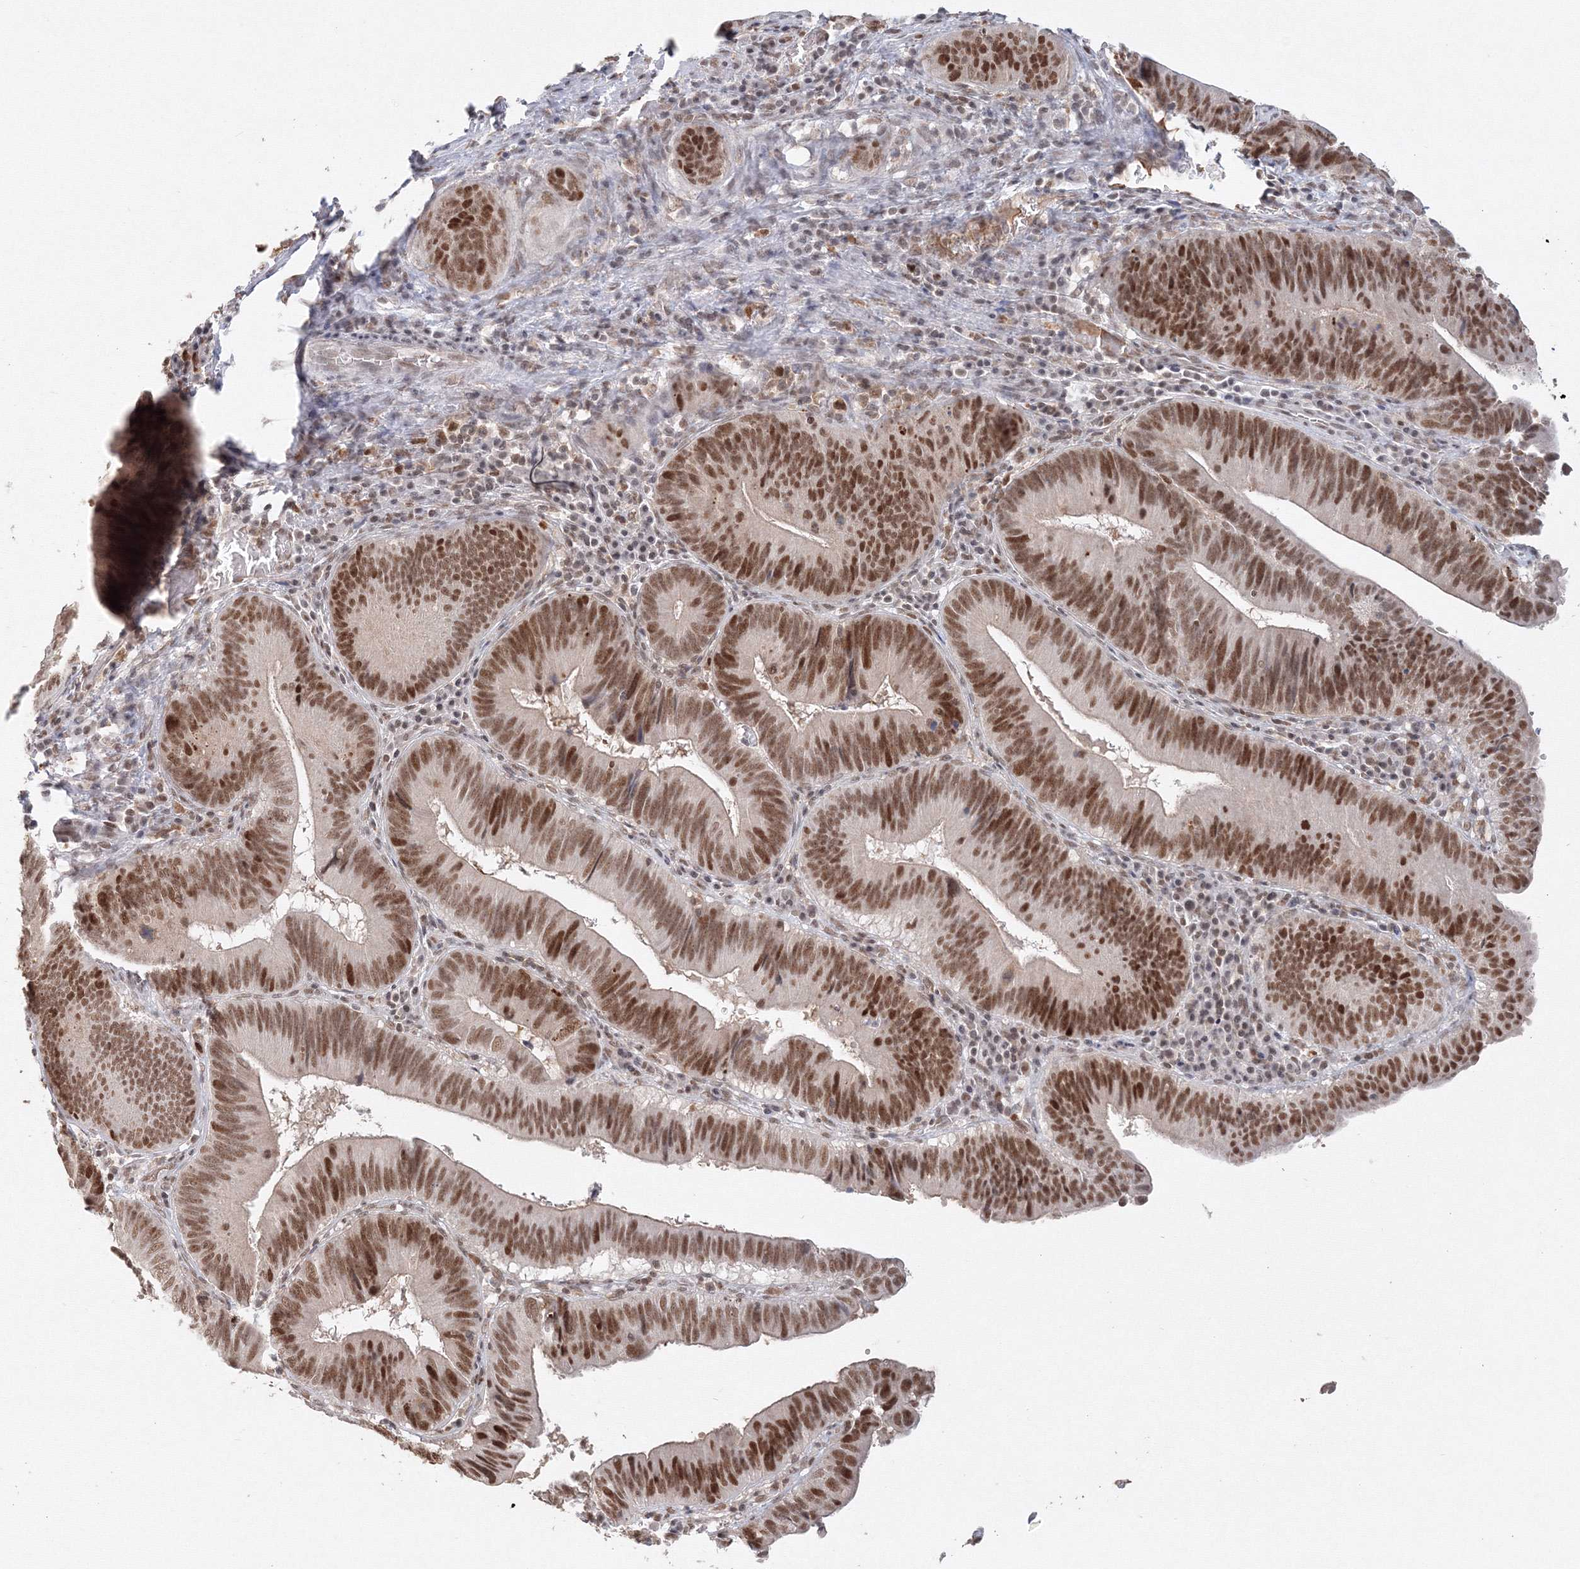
{"staining": {"intensity": "moderate", "quantity": ">75%", "location": "nuclear"}, "tissue": "pancreatic cancer", "cell_type": "Tumor cells", "image_type": "cancer", "snomed": [{"axis": "morphology", "description": "Adenocarcinoma, NOS"}, {"axis": "topography", "description": "Pancreas"}], "caption": "The histopathology image reveals staining of pancreatic cancer, revealing moderate nuclear protein positivity (brown color) within tumor cells.", "gene": "IWS1", "patient": {"sex": "male", "age": 63}}